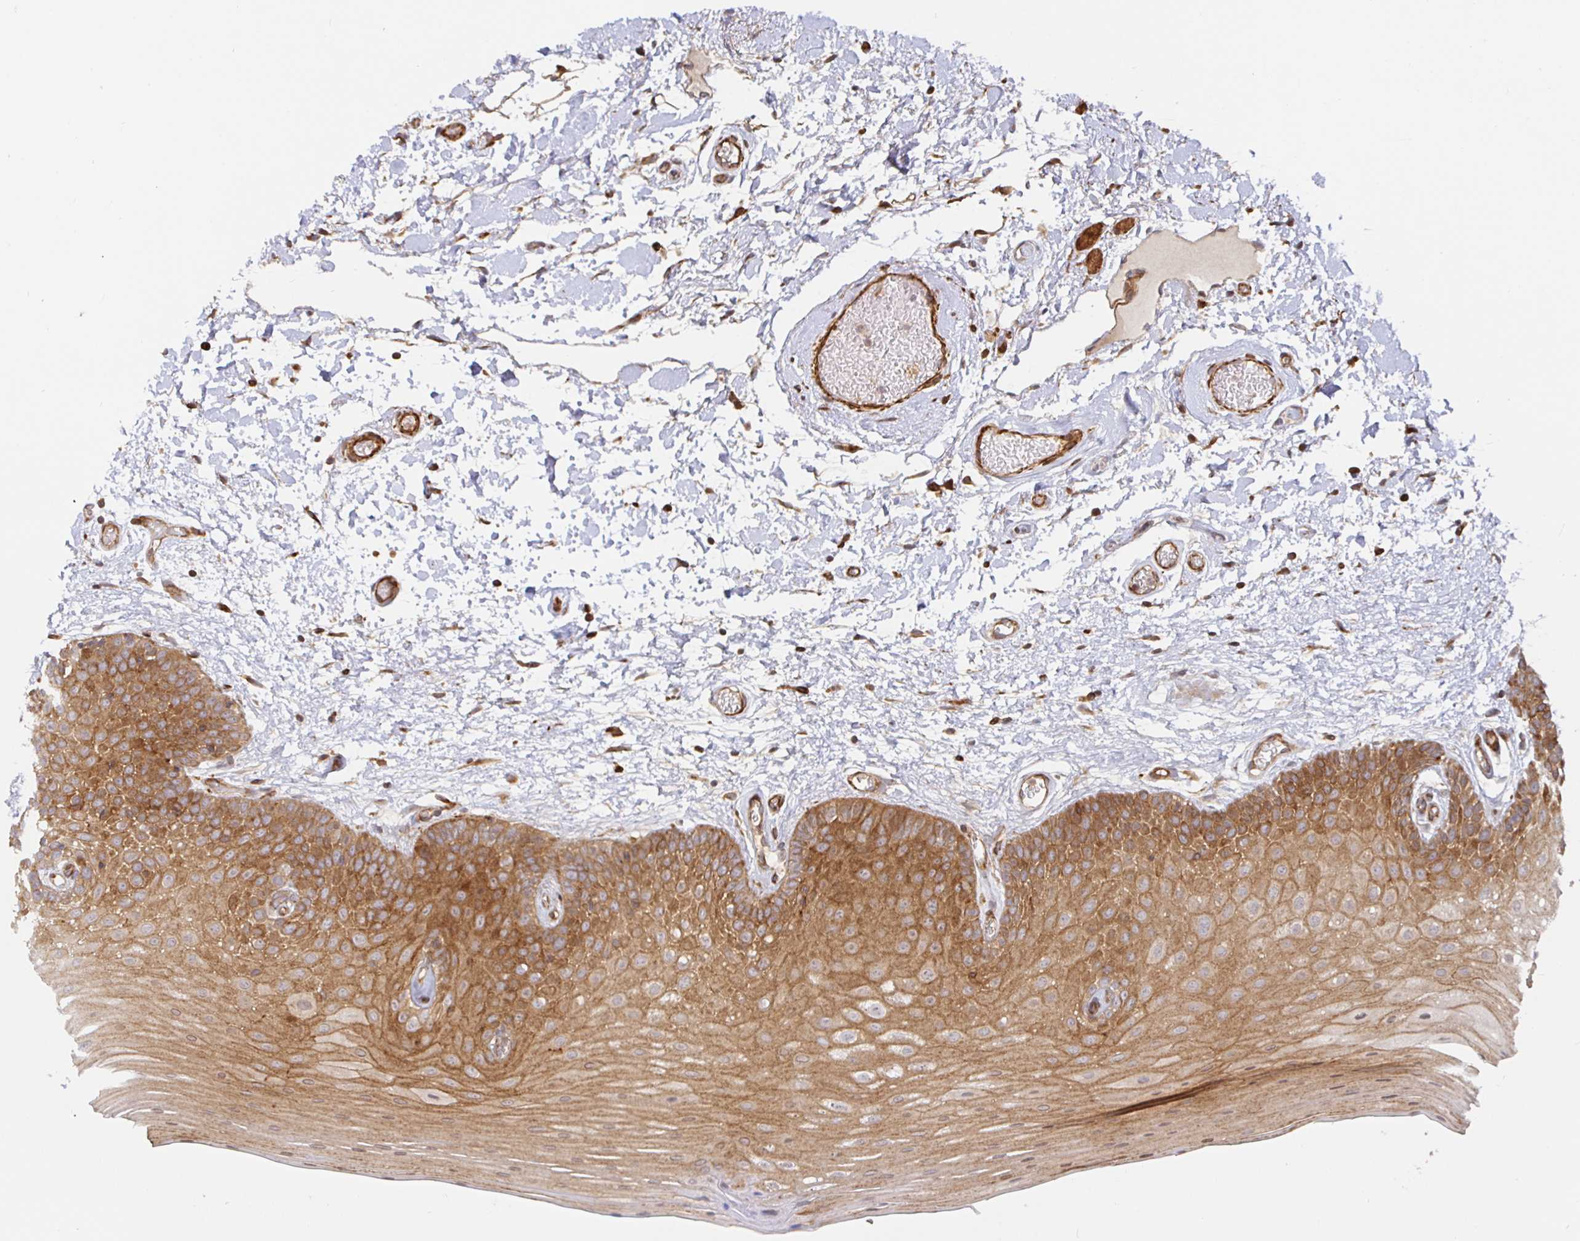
{"staining": {"intensity": "moderate", "quantity": ">75%", "location": "cytoplasmic/membranous"}, "tissue": "oral mucosa", "cell_type": "Squamous epithelial cells", "image_type": "normal", "snomed": [{"axis": "morphology", "description": "Normal tissue, NOS"}, {"axis": "morphology", "description": "Squamous cell carcinoma, NOS"}, {"axis": "topography", "description": "Oral tissue"}, {"axis": "topography", "description": "Tounge, NOS"}, {"axis": "topography", "description": "Head-Neck"}], "caption": "The immunohistochemical stain highlights moderate cytoplasmic/membranous staining in squamous epithelial cells of unremarkable oral mucosa. (brown staining indicates protein expression, while blue staining denotes nuclei).", "gene": "STRAP", "patient": {"sex": "male", "age": 62}}